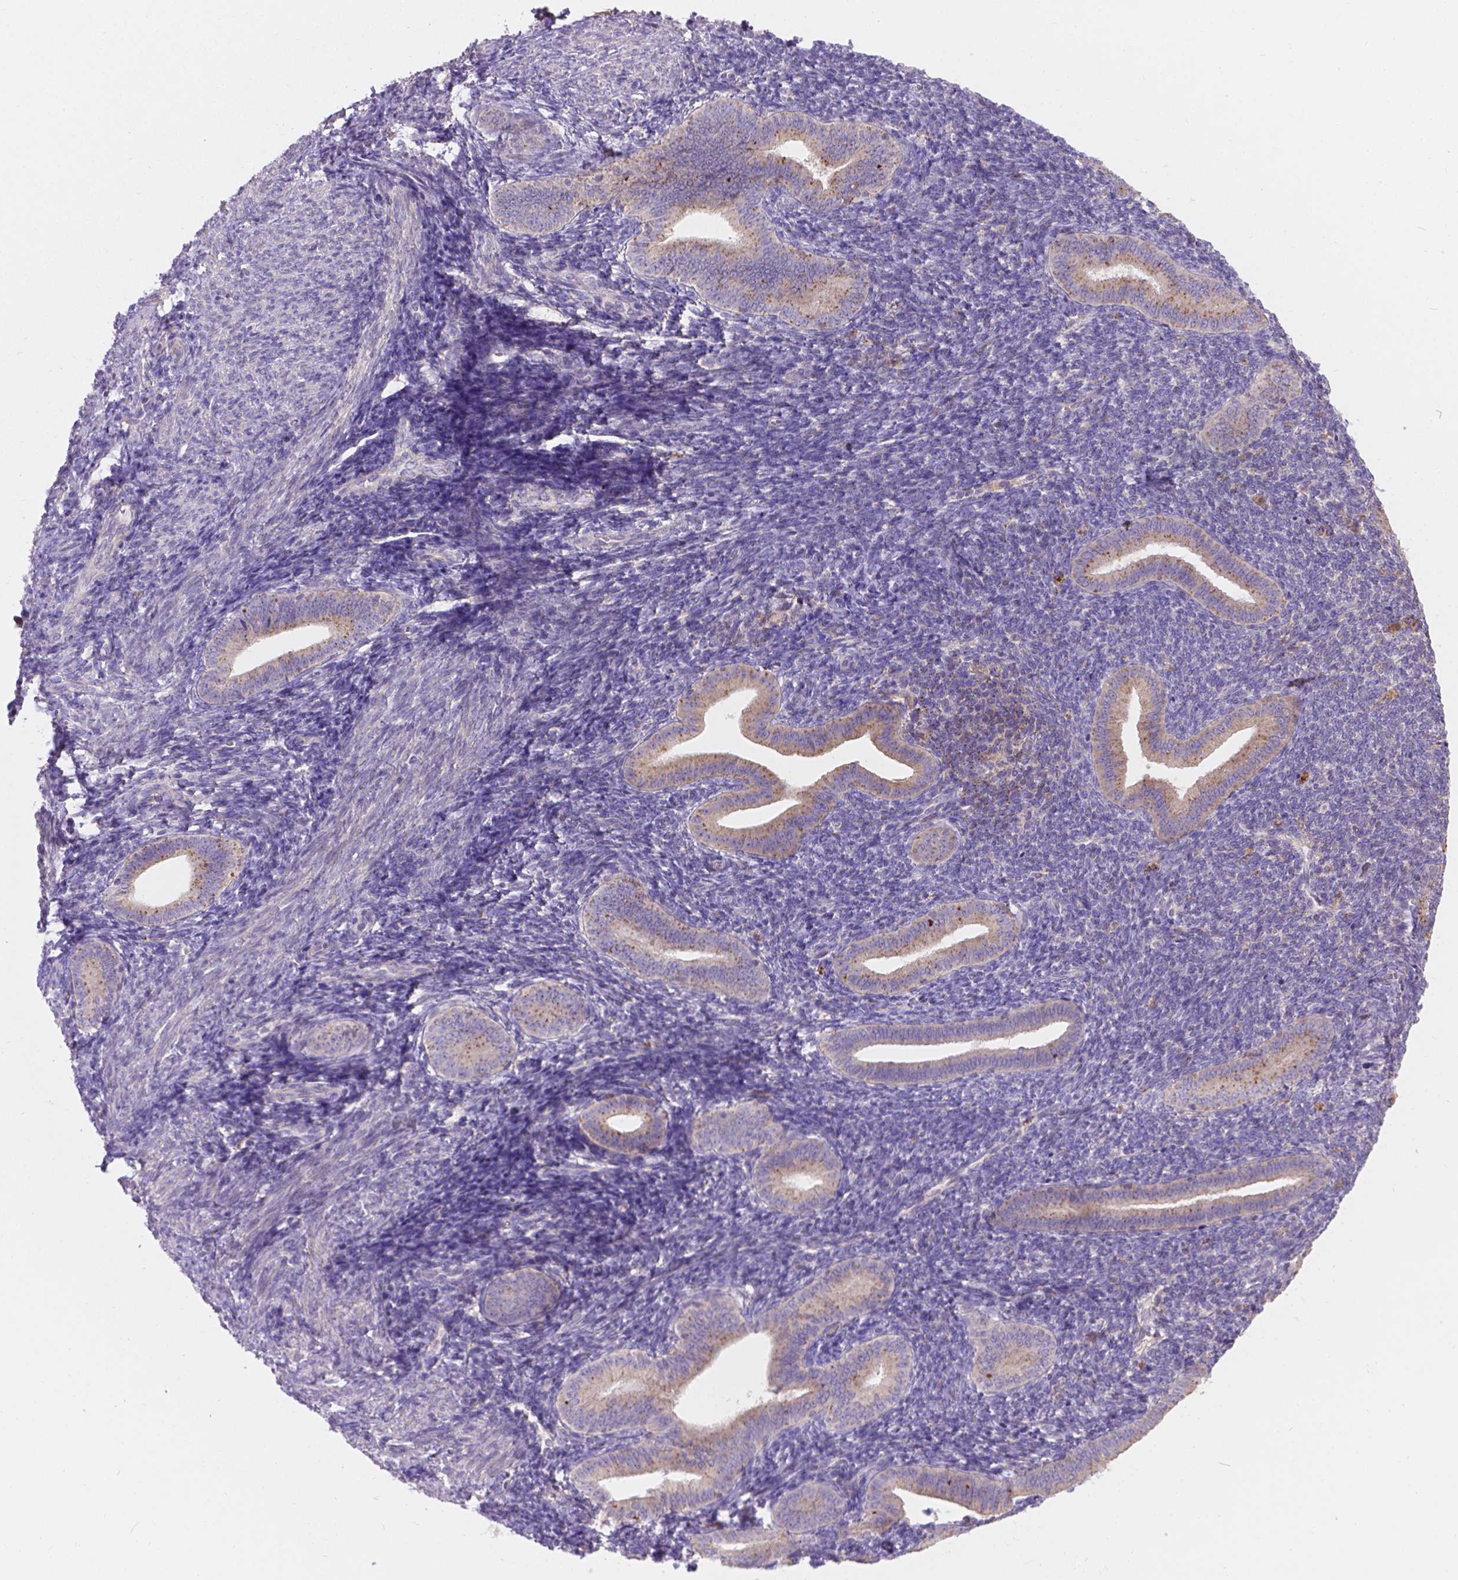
{"staining": {"intensity": "negative", "quantity": "none", "location": "none"}, "tissue": "endometrium", "cell_type": "Cells in endometrial stroma", "image_type": "normal", "snomed": [{"axis": "morphology", "description": "Normal tissue, NOS"}, {"axis": "topography", "description": "Endometrium"}], "caption": "The photomicrograph exhibits no staining of cells in endometrial stroma in normal endometrium.", "gene": "CDK10", "patient": {"sex": "female", "age": 25}}